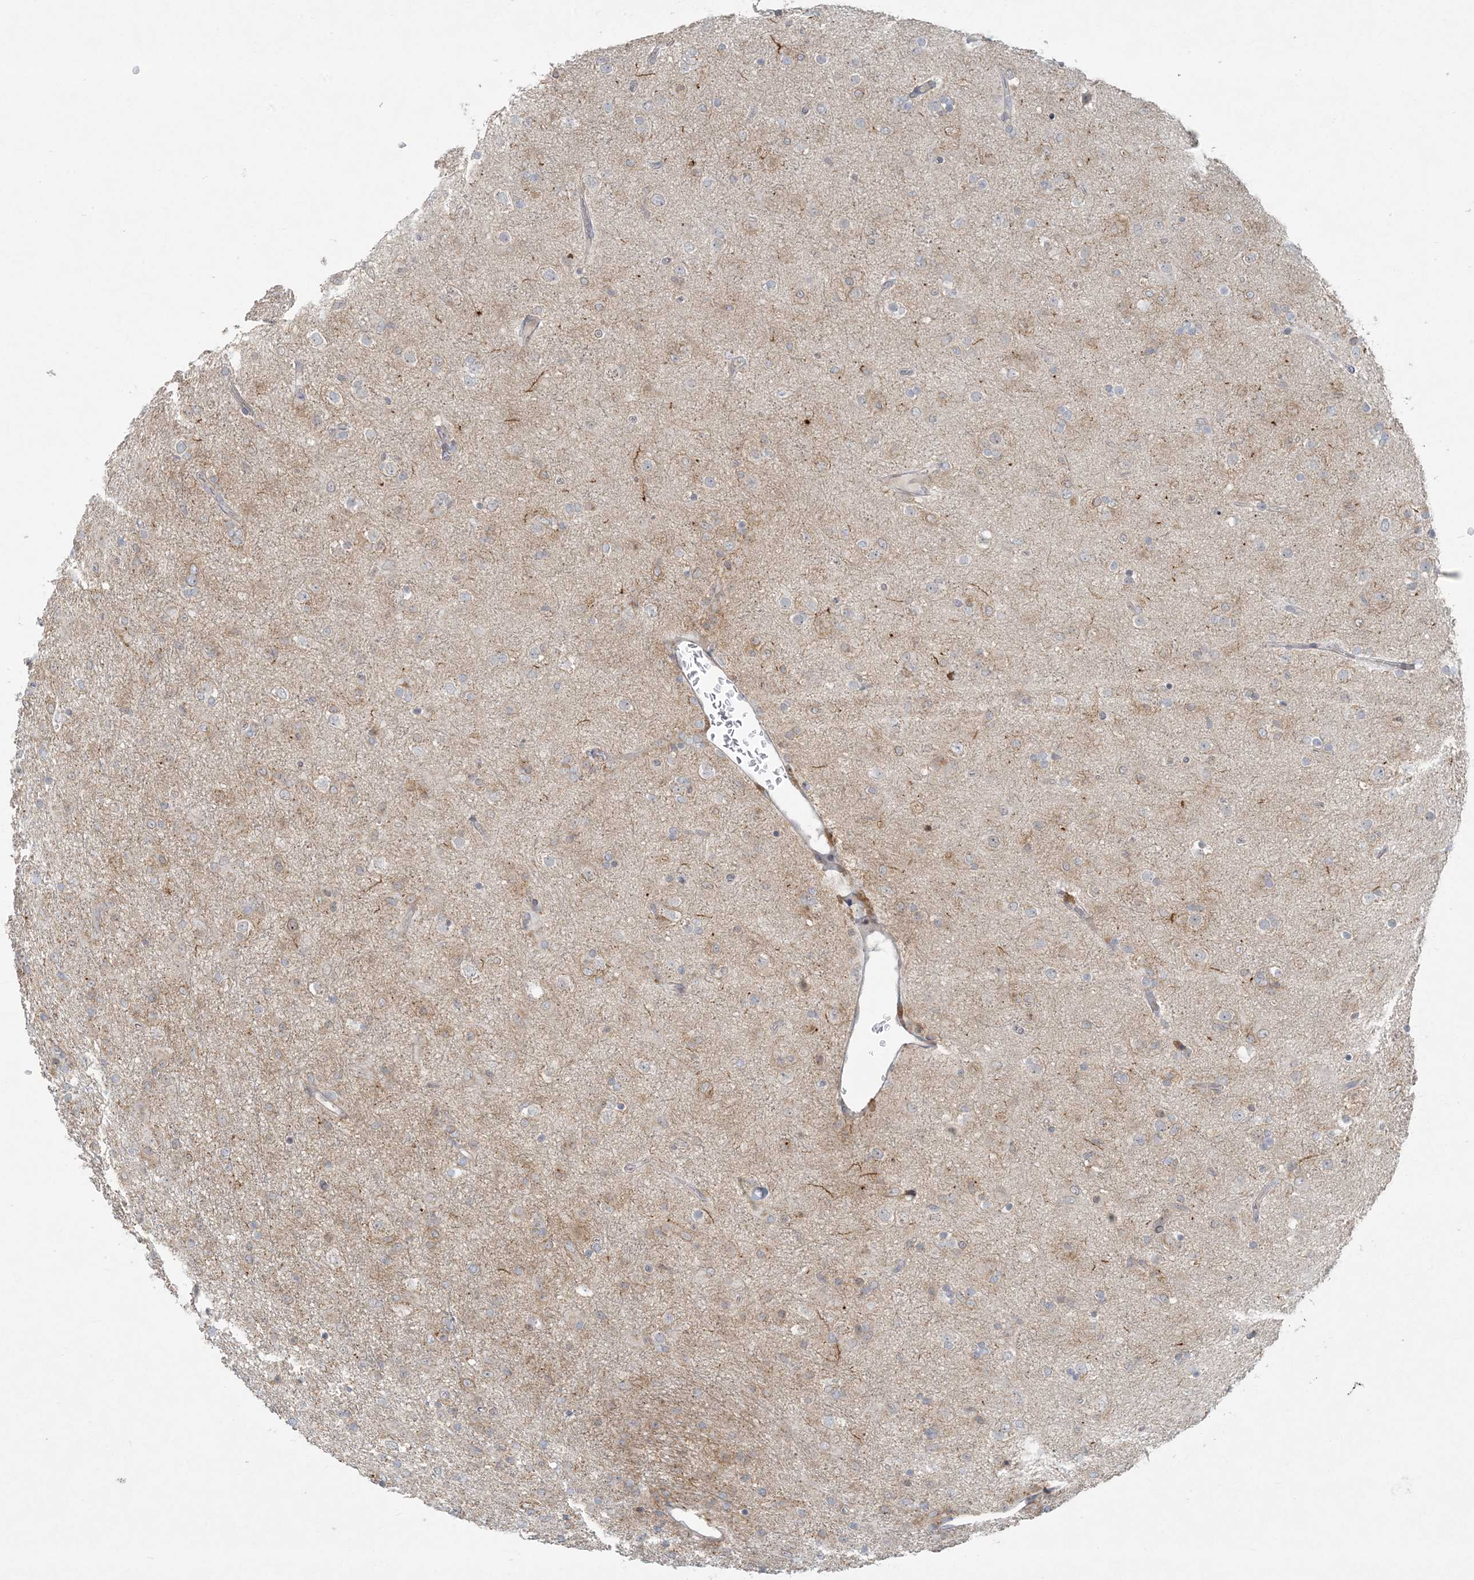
{"staining": {"intensity": "negative", "quantity": "none", "location": "none"}, "tissue": "glioma", "cell_type": "Tumor cells", "image_type": "cancer", "snomed": [{"axis": "morphology", "description": "Glioma, malignant, Low grade"}, {"axis": "topography", "description": "Brain"}], "caption": "Immunohistochemistry of malignant glioma (low-grade) displays no positivity in tumor cells.", "gene": "HACL1", "patient": {"sex": "male", "age": 65}}